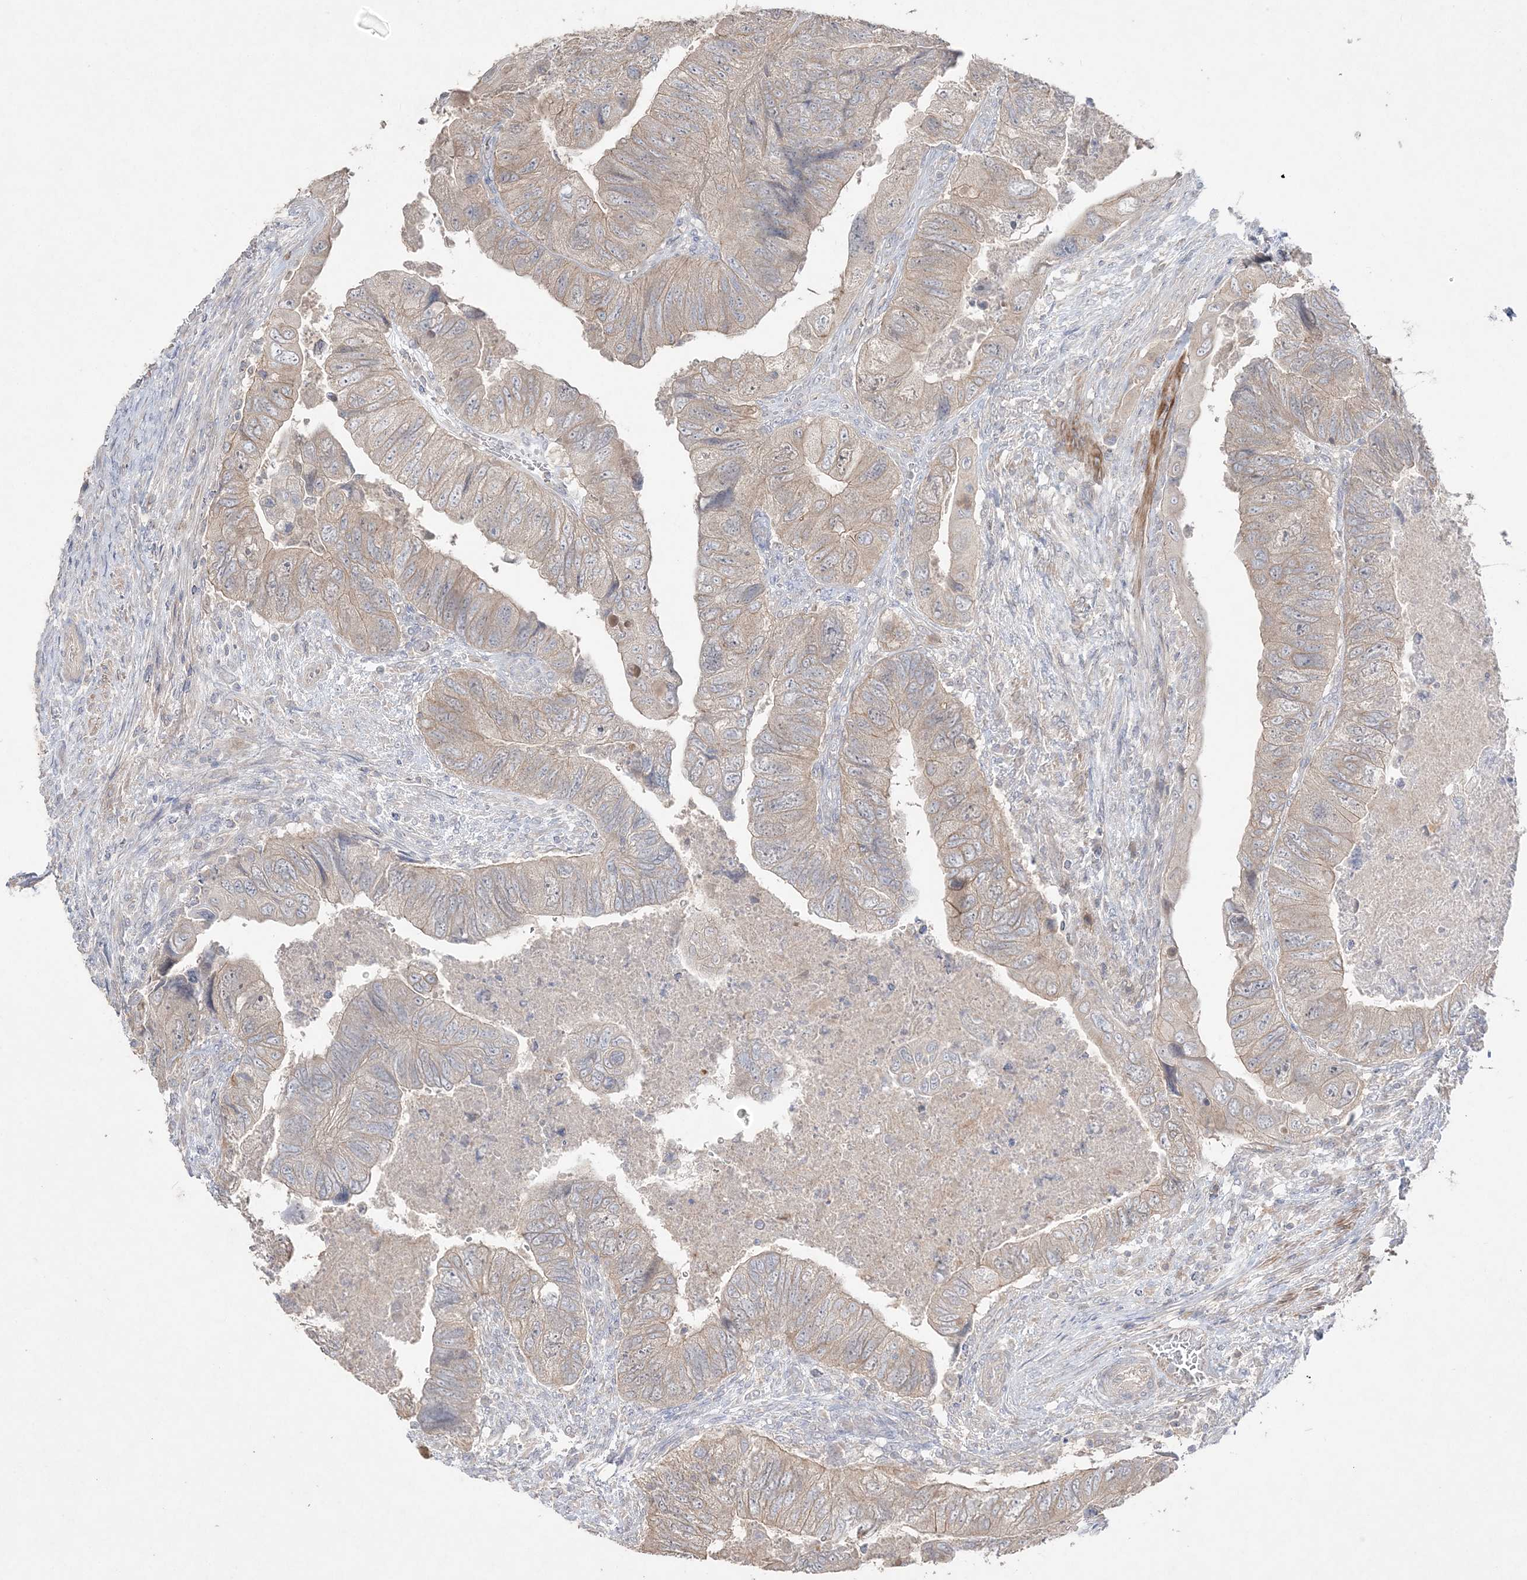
{"staining": {"intensity": "weak", "quantity": "25%-75%", "location": "cytoplasmic/membranous"}, "tissue": "colorectal cancer", "cell_type": "Tumor cells", "image_type": "cancer", "snomed": [{"axis": "morphology", "description": "Adenocarcinoma, NOS"}, {"axis": "topography", "description": "Rectum"}], "caption": "Immunohistochemistry of human adenocarcinoma (colorectal) reveals low levels of weak cytoplasmic/membranous staining in approximately 25%-75% of tumor cells.", "gene": "SH3BP4", "patient": {"sex": "male", "age": 63}}